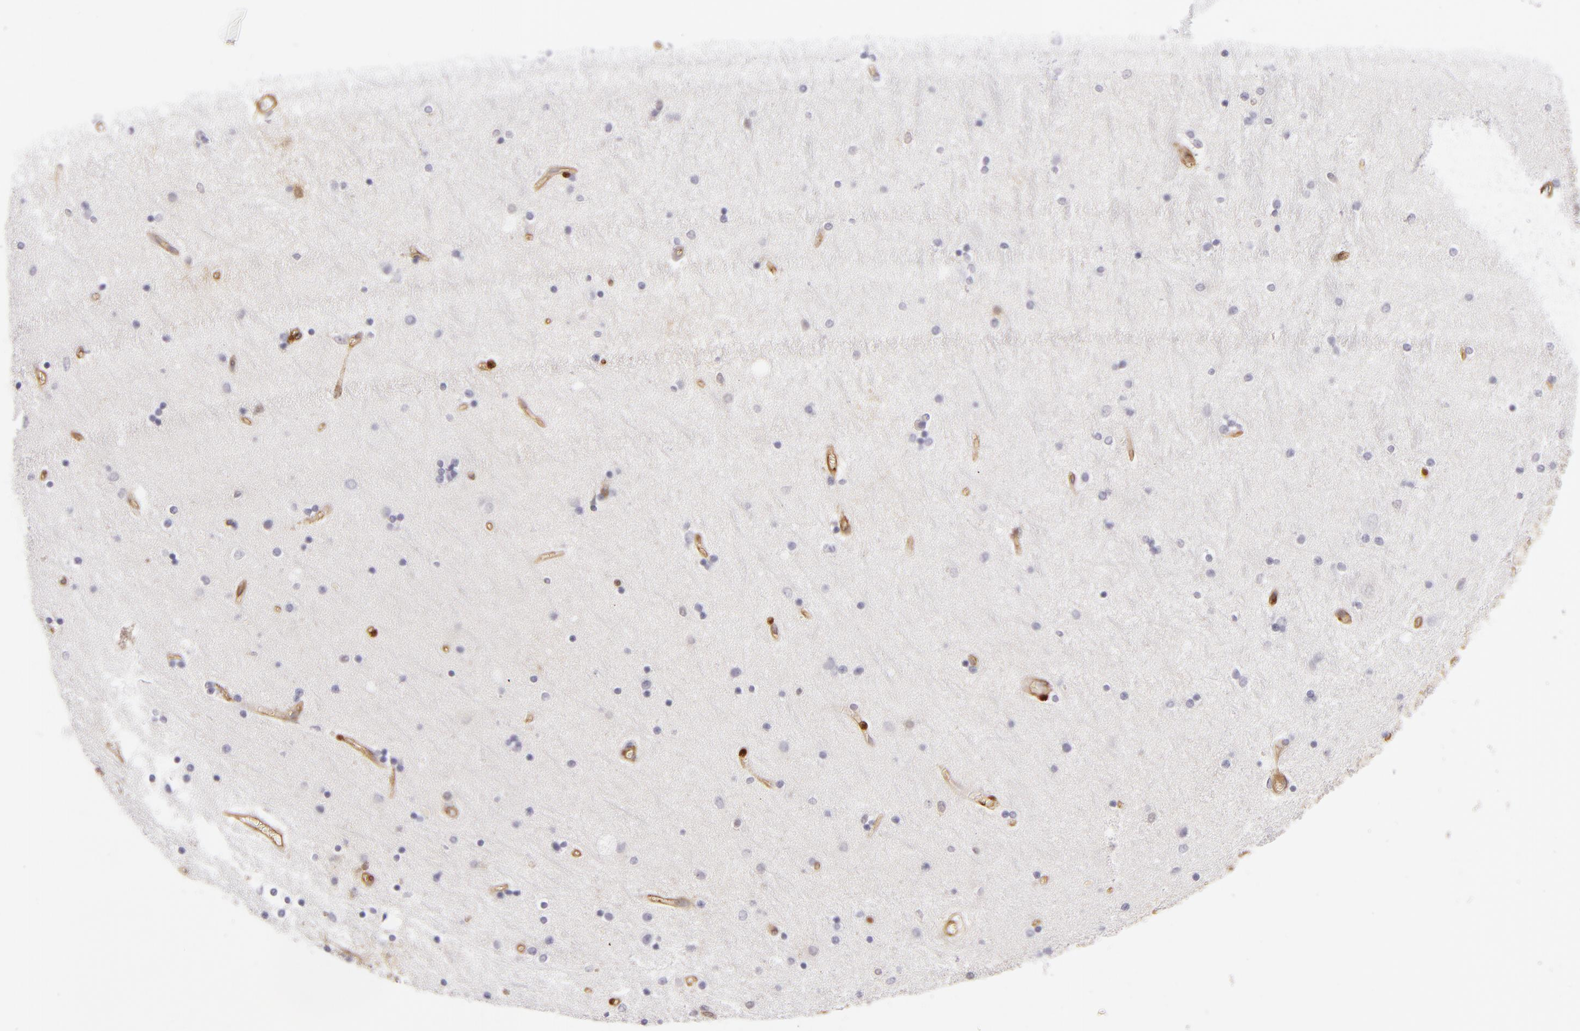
{"staining": {"intensity": "negative", "quantity": "none", "location": "none"}, "tissue": "hippocampus", "cell_type": "Glial cells", "image_type": "normal", "snomed": [{"axis": "morphology", "description": "Normal tissue, NOS"}, {"axis": "topography", "description": "Hippocampus"}], "caption": "This image is of normal hippocampus stained with immunohistochemistry (IHC) to label a protein in brown with the nuclei are counter-stained blue. There is no staining in glial cells. The staining was performed using DAB (3,3'-diaminobenzidine) to visualize the protein expression in brown, while the nuclei were stained in blue with hematoxylin (Magnification: 20x).", "gene": "VCL", "patient": {"sex": "female", "age": 54}}